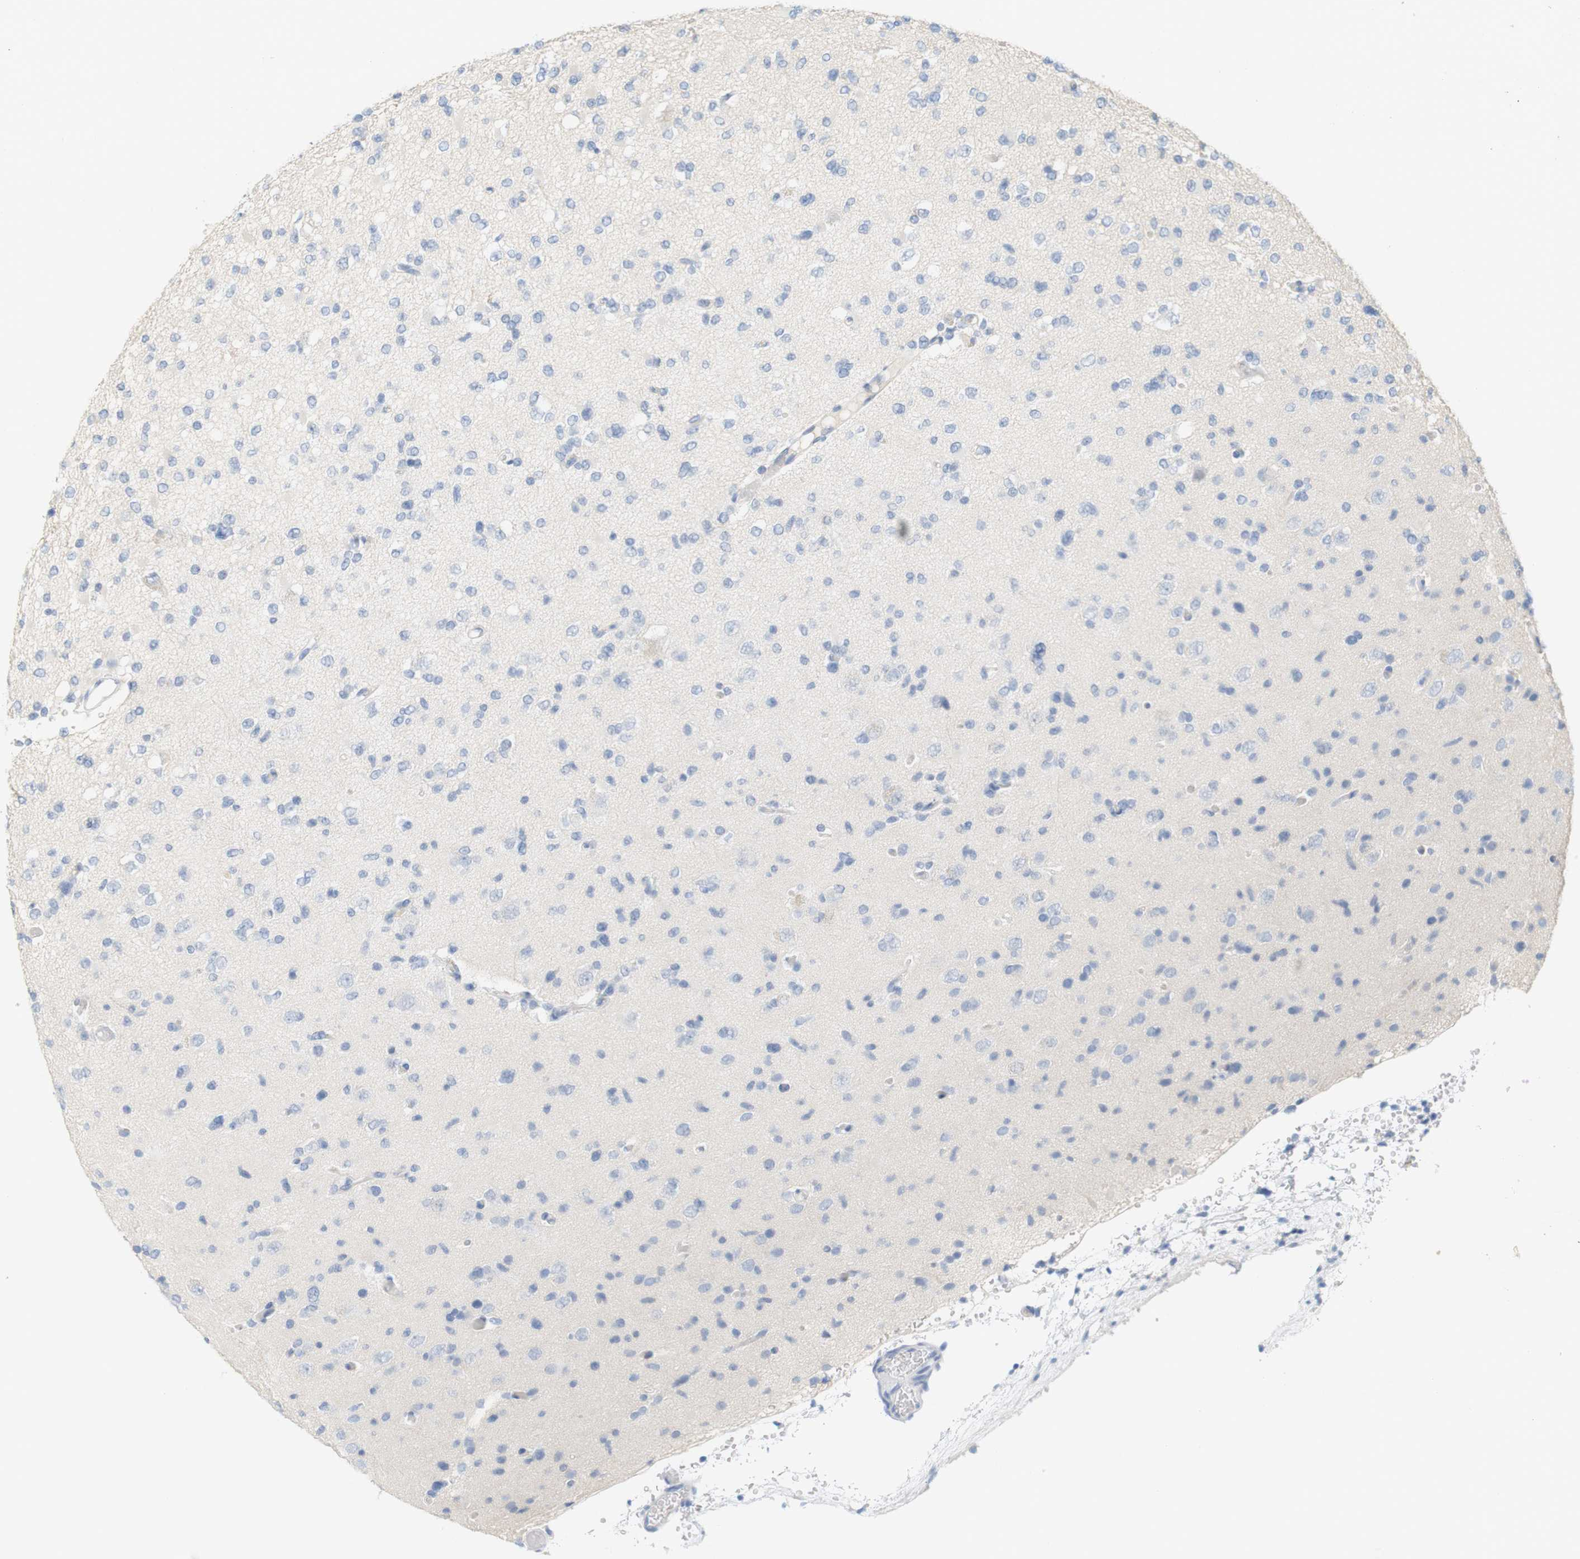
{"staining": {"intensity": "negative", "quantity": "none", "location": "none"}, "tissue": "glioma", "cell_type": "Tumor cells", "image_type": "cancer", "snomed": [{"axis": "morphology", "description": "Glioma, malignant, Low grade"}, {"axis": "topography", "description": "Brain"}], "caption": "Immunohistochemistry (IHC) photomicrograph of neoplastic tissue: glioma stained with DAB displays no significant protein expression in tumor cells. Brightfield microscopy of immunohistochemistry stained with DAB (3,3'-diaminobenzidine) (brown) and hematoxylin (blue), captured at high magnification.", "gene": "RGS9", "patient": {"sex": "female", "age": 22}}